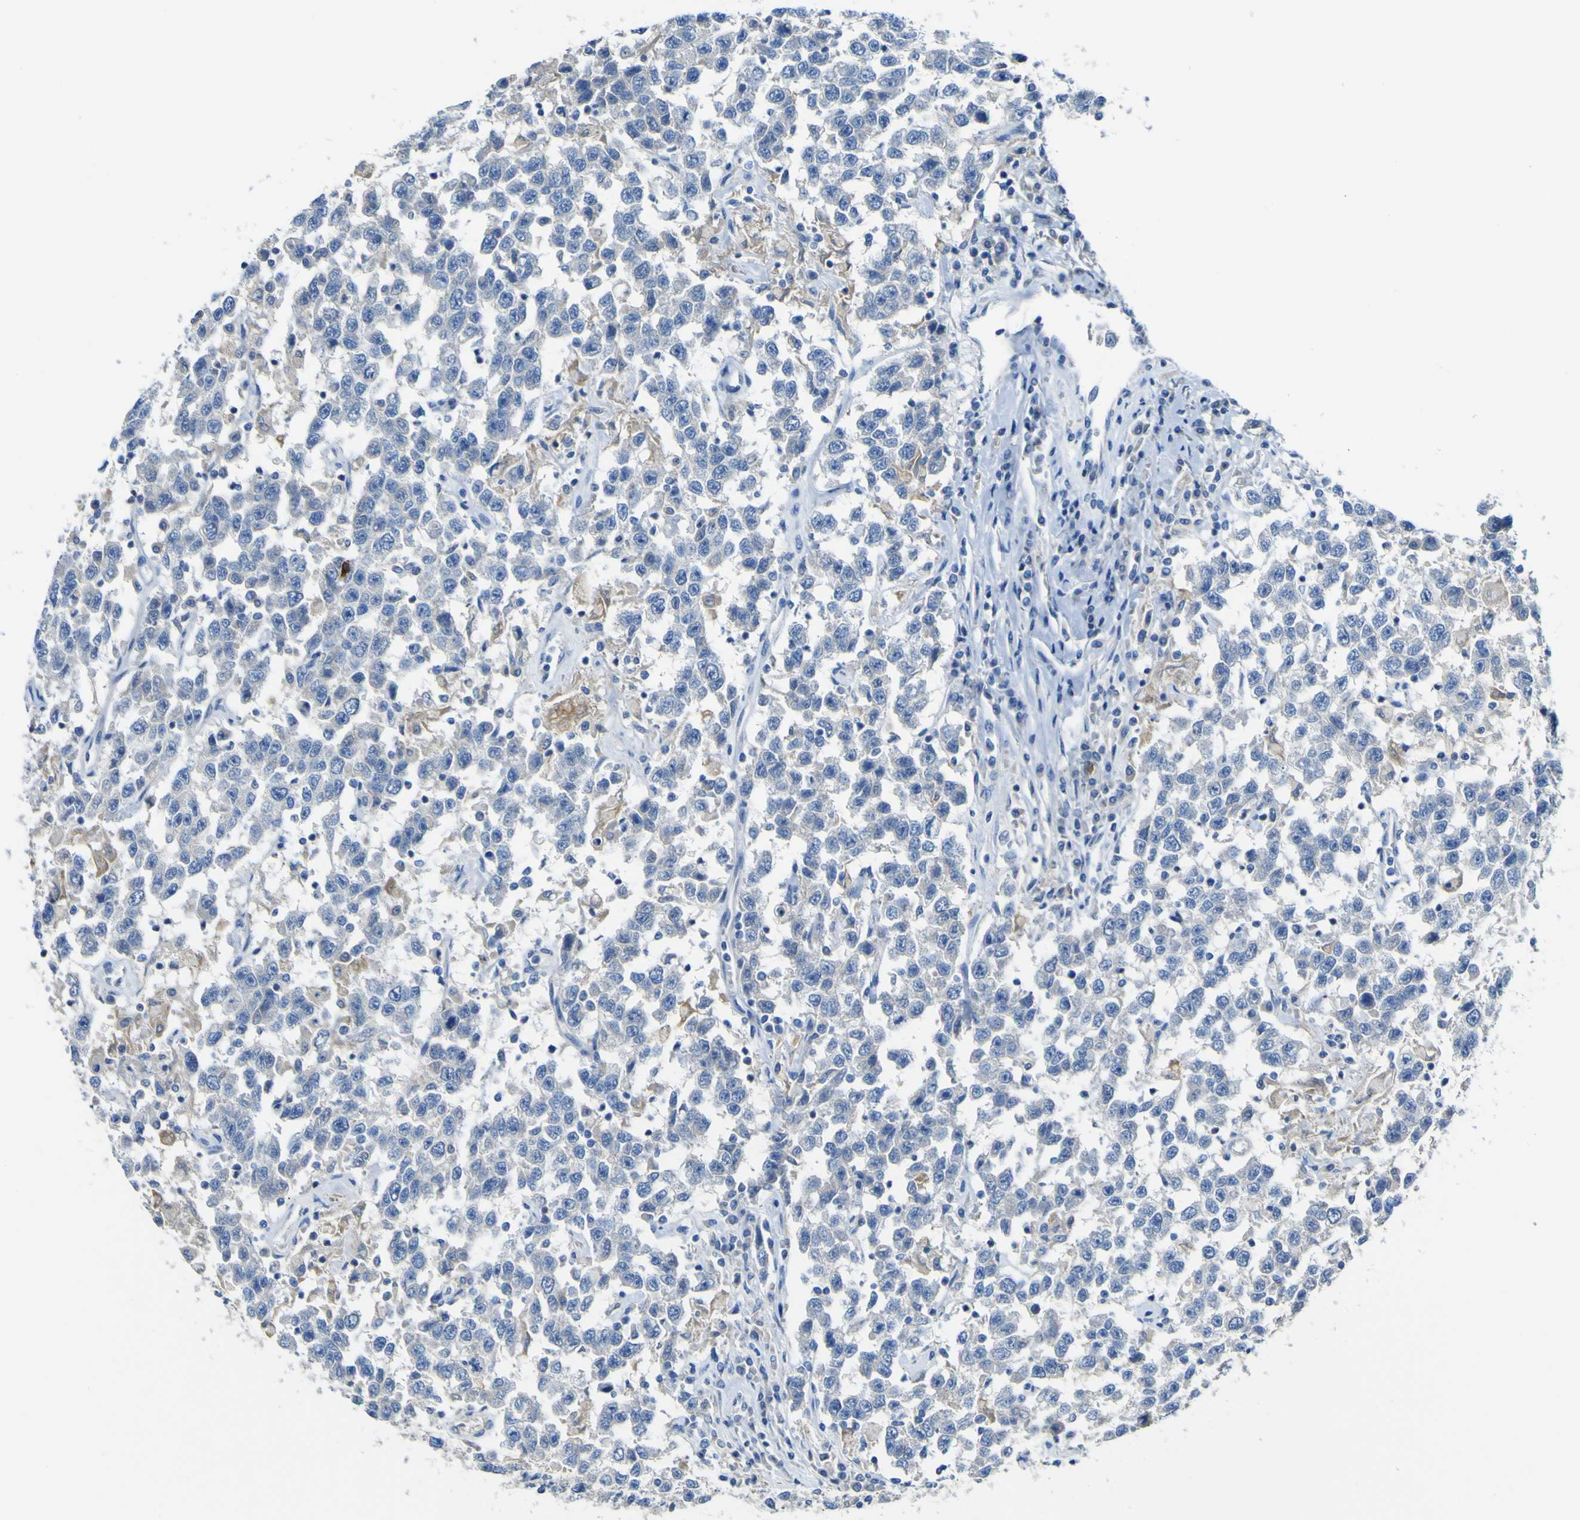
{"staining": {"intensity": "negative", "quantity": "none", "location": "none"}, "tissue": "testis cancer", "cell_type": "Tumor cells", "image_type": "cancer", "snomed": [{"axis": "morphology", "description": "Seminoma, NOS"}, {"axis": "topography", "description": "Testis"}], "caption": "Immunohistochemistry histopathology image of testis seminoma stained for a protein (brown), which demonstrates no staining in tumor cells.", "gene": "ADGRA2", "patient": {"sex": "male", "age": 41}}